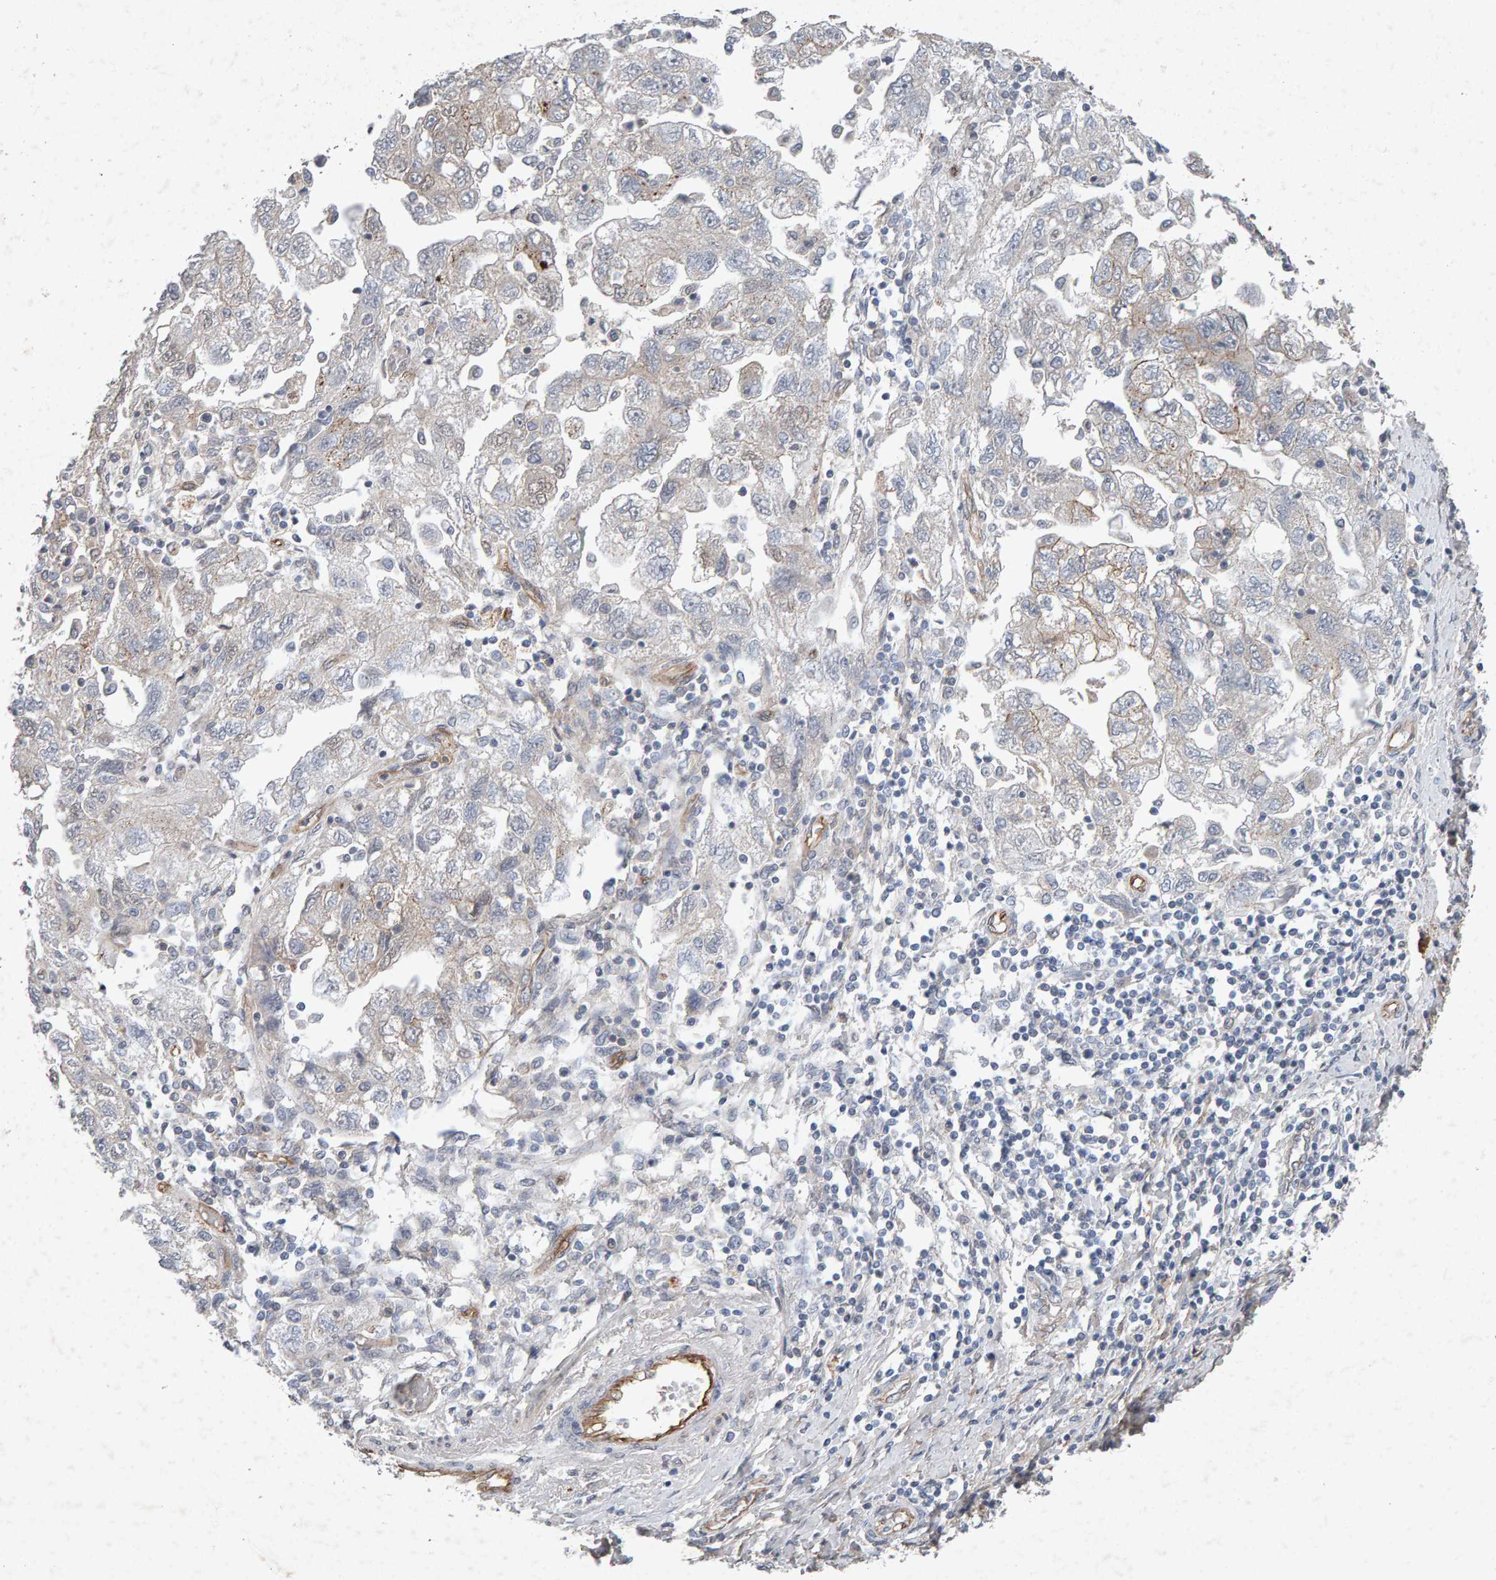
{"staining": {"intensity": "weak", "quantity": "<25%", "location": "cytoplasmic/membranous"}, "tissue": "ovarian cancer", "cell_type": "Tumor cells", "image_type": "cancer", "snomed": [{"axis": "morphology", "description": "Carcinoma, NOS"}, {"axis": "morphology", "description": "Cystadenocarcinoma, serous, NOS"}, {"axis": "topography", "description": "Ovary"}], "caption": "Immunohistochemistry (IHC) histopathology image of human ovarian serous cystadenocarcinoma stained for a protein (brown), which reveals no positivity in tumor cells.", "gene": "PTPRM", "patient": {"sex": "female", "age": 69}}